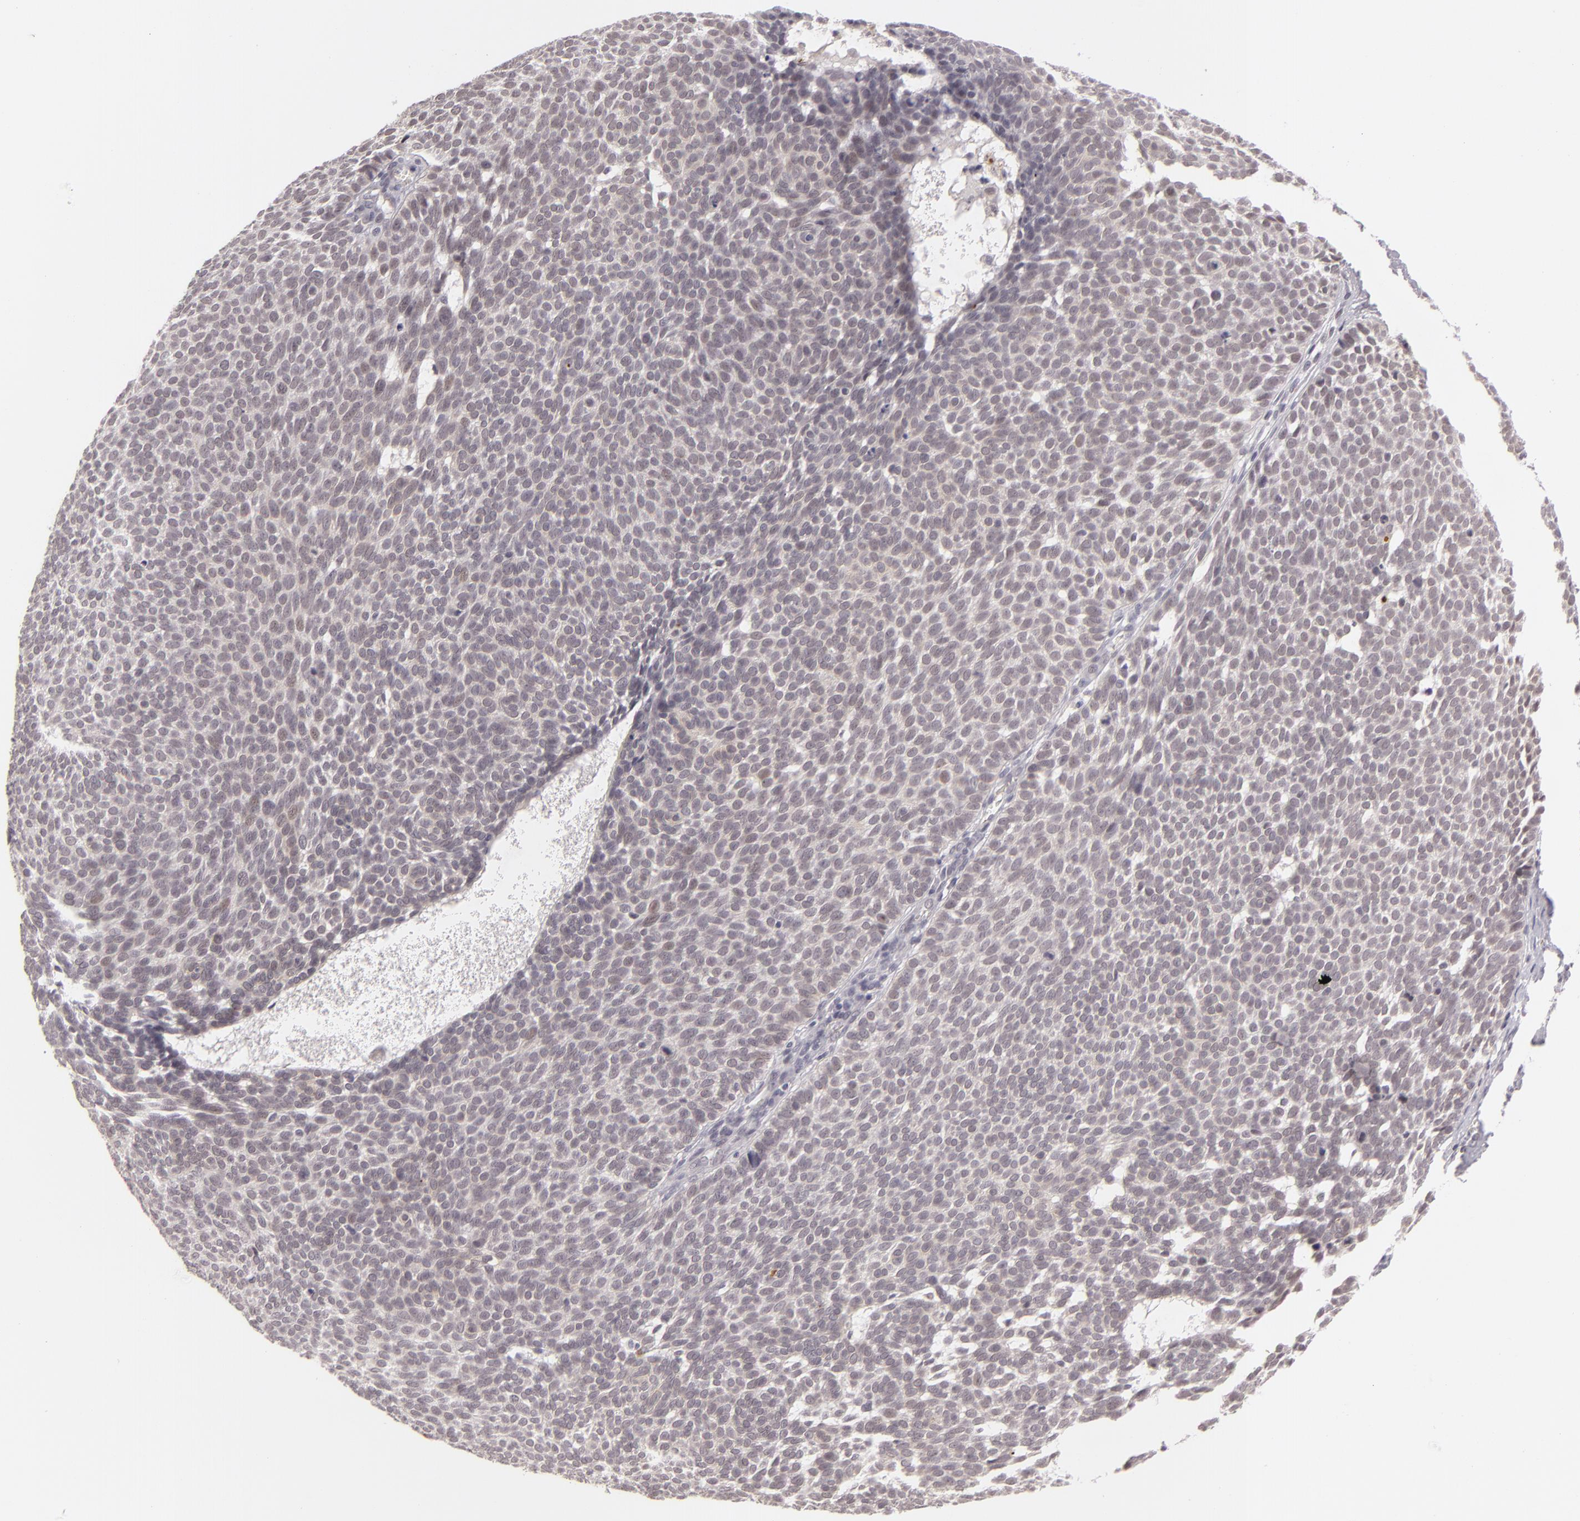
{"staining": {"intensity": "weak", "quantity": "<25%", "location": "nuclear"}, "tissue": "skin cancer", "cell_type": "Tumor cells", "image_type": "cancer", "snomed": [{"axis": "morphology", "description": "Basal cell carcinoma"}, {"axis": "topography", "description": "Skin"}], "caption": "This is an immunohistochemistry (IHC) micrograph of human basal cell carcinoma (skin). There is no staining in tumor cells.", "gene": "ZNF205", "patient": {"sex": "male", "age": 63}}